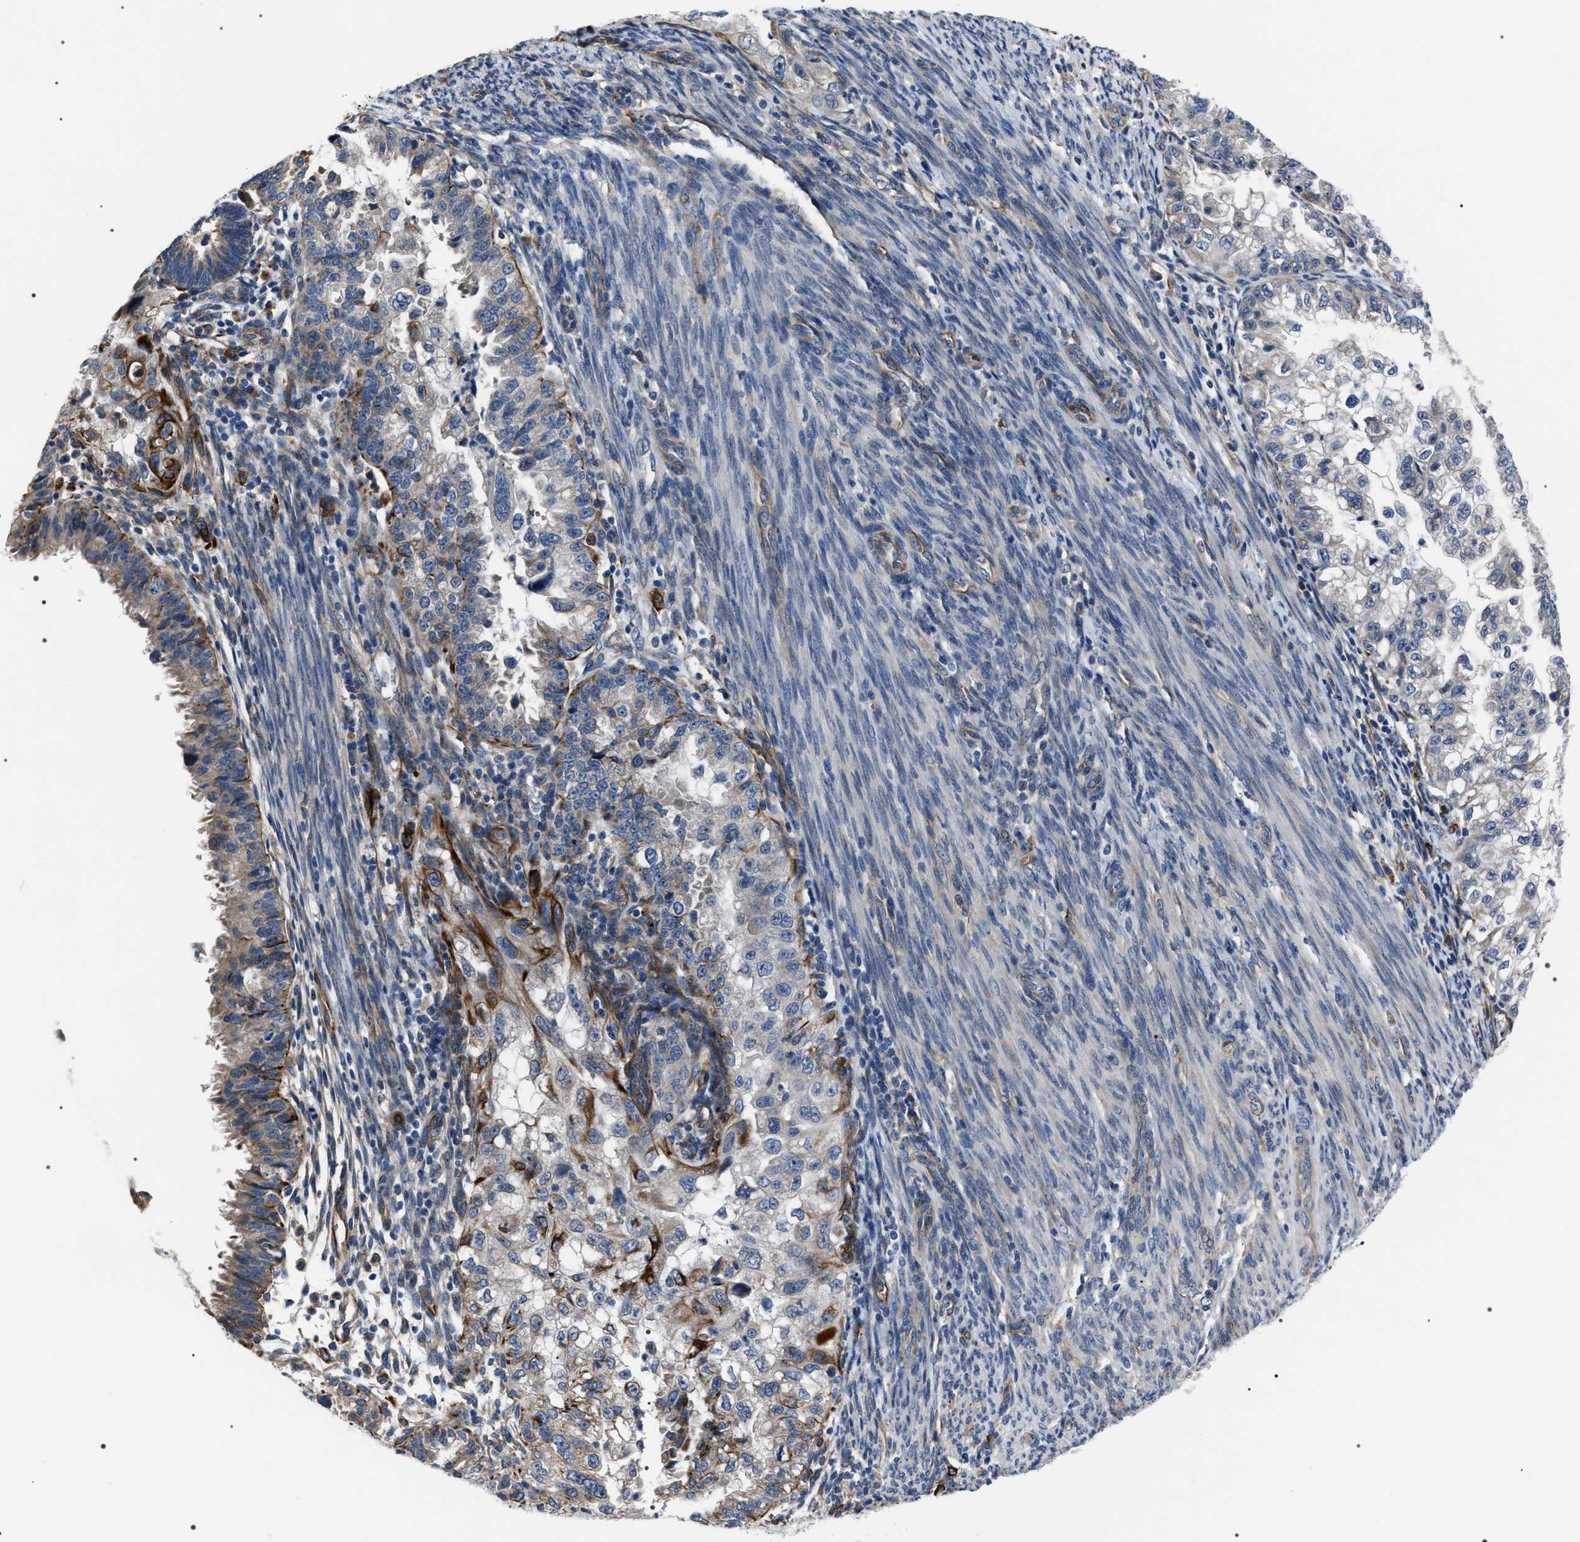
{"staining": {"intensity": "moderate", "quantity": "<25%", "location": "cytoplasmic/membranous"}, "tissue": "endometrial cancer", "cell_type": "Tumor cells", "image_type": "cancer", "snomed": [{"axis": "morphology", "description": "Adenocarcinoma, NOS"}, {"axis": "topography", "description": "Endometrium"}], "caption": "This photomicrograph demonstrates immunohistochemistry (IHC) staining of human adenocarcinoma (endometrial), with low moderate cytoplasmic/membranous positivity in about <25% of tumor cells.", "gene": "PKD1L1", "patient": {"sex": "female", "age": 85}}